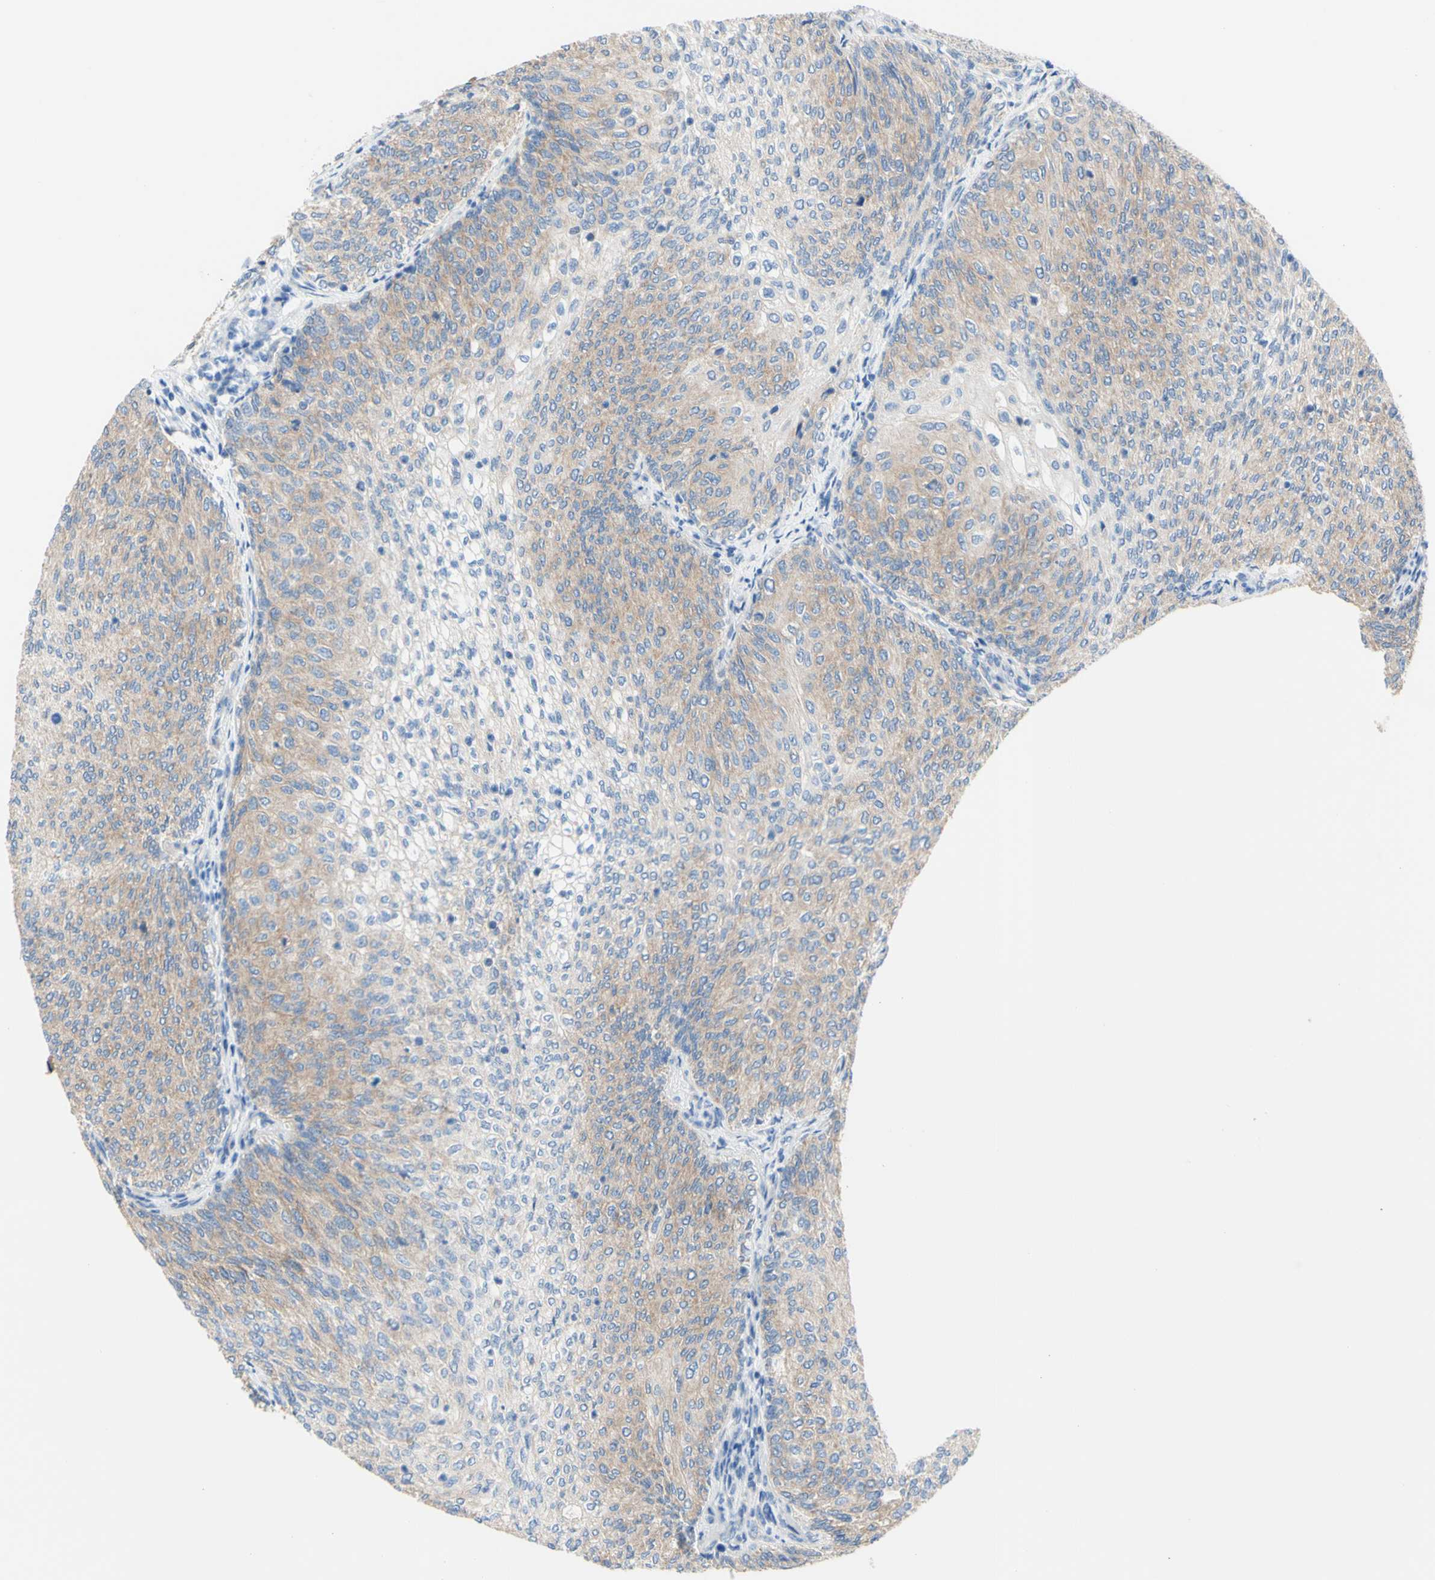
{"staining": {"intensity": "weak", "quantity": "<25%", "location": "cytoplasmic/membranous"}, "tissue": "urothelial cancer", "cell_type": "Tumor cells", "image_type": "cancer", "snomed": [{"axis": "morphology", "description": "Urothelial carcinoma, Low grade"}, {"axis": "topography", "description": "Urinary bladder"}], "caption": "An IHC photomicrograph of urothelial cancer is shown. There is no staining in tumor cells of urothelial cancer.", "gene": "RETREG2", "patient": {"sex": "female", "age": 79}}